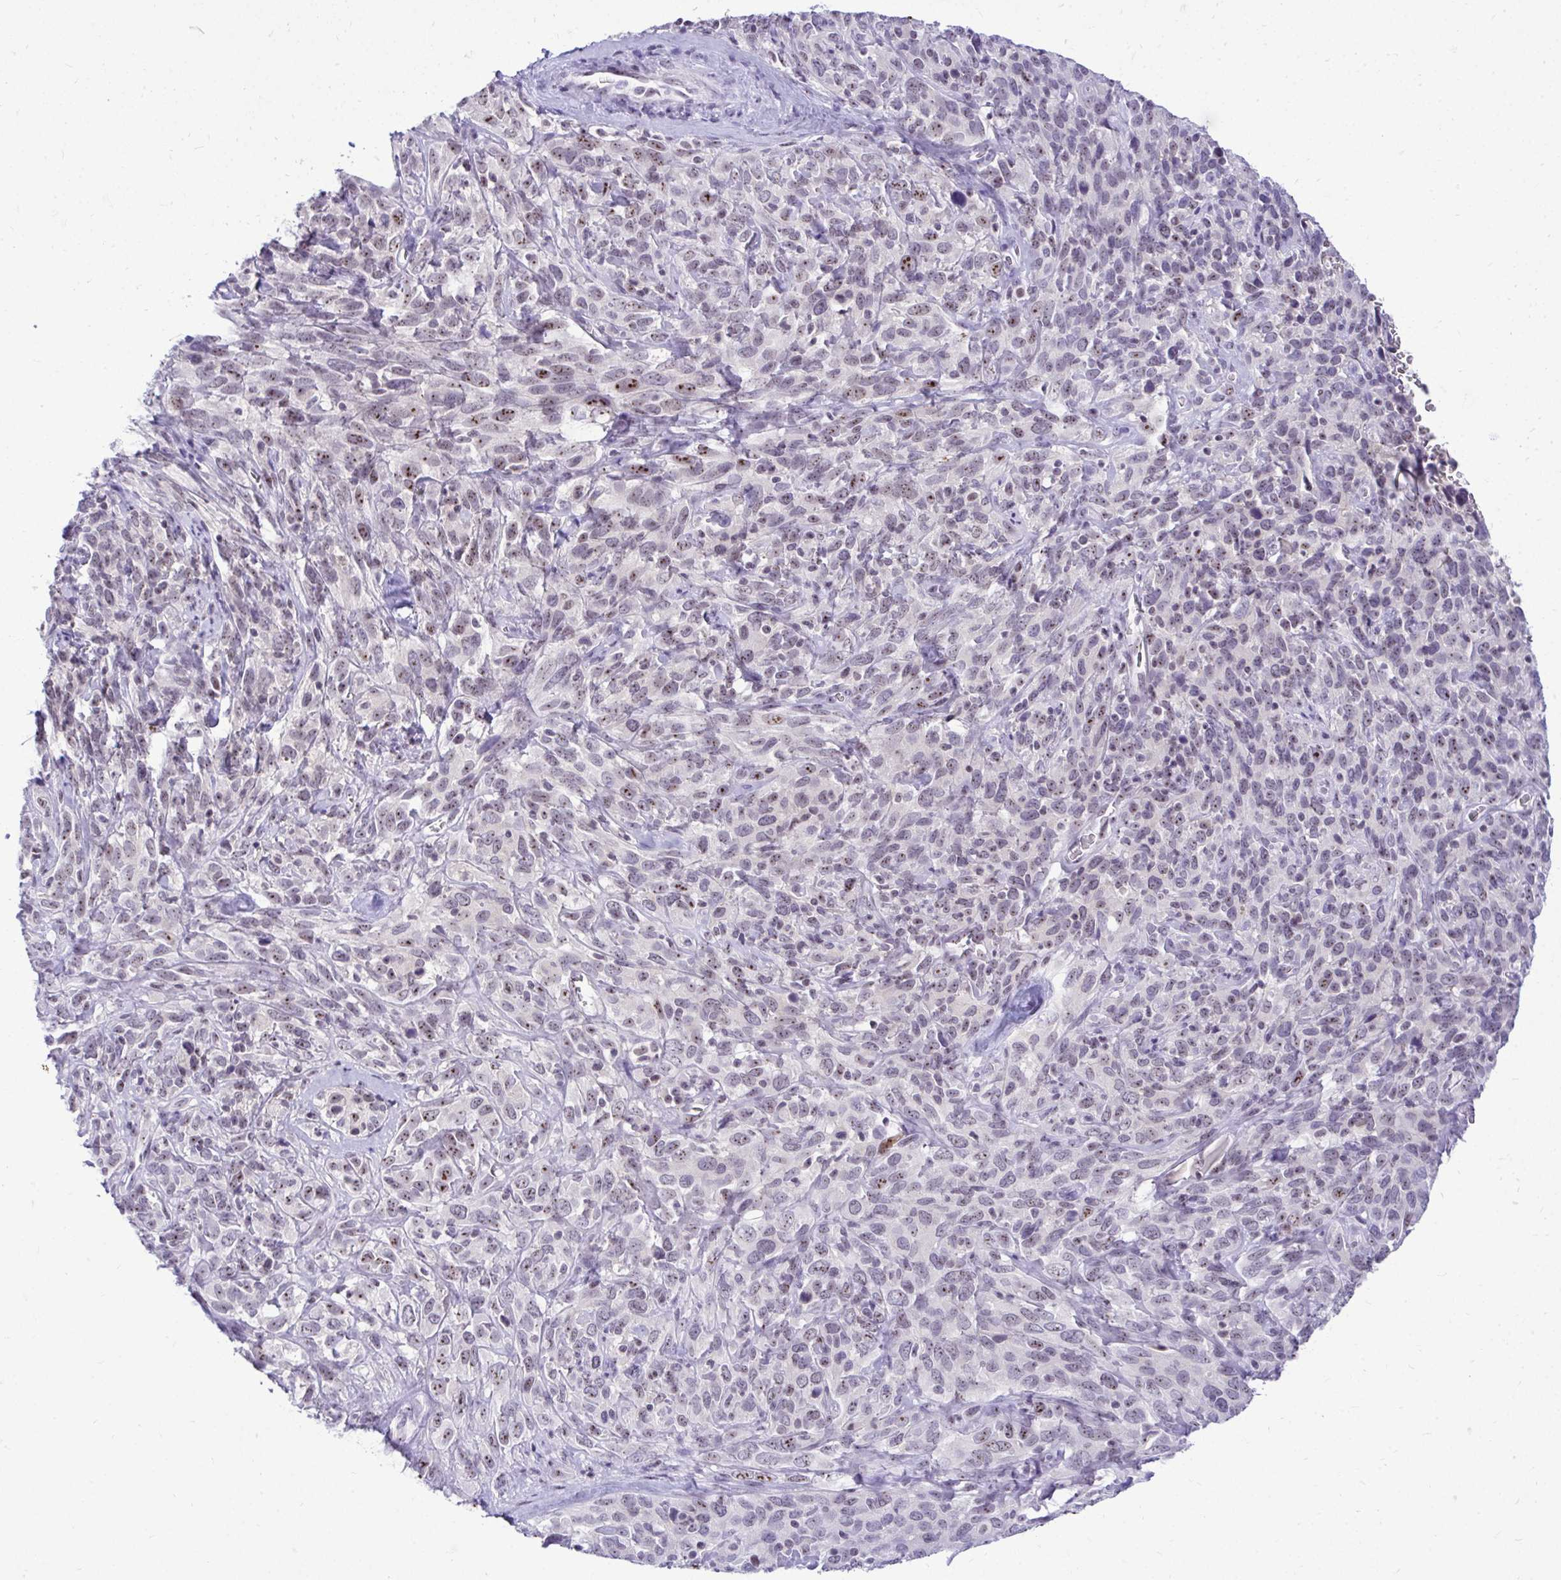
{"staining": {"intensity": "weak", "quantity": "<25%", "location": "nuclear"}, "tissue": "cervical cancer", "cell_type": "Tumor cells", "image_type": "cancer", "snomed": [{"axis": "morphology", "description": "Normal tissue, NOS"}, {"axis": "morphology", "description": "Squamous cell carcinoma, NOS"}, {"axis": "topography", "description": "Cervix"}], "caption": "A histopathology image of human squamous cell carcinoma (cervical) is negative for staining in tumor cells. (DAB immunohistochemistry (IHC) visualized using brightfield microscopy, high magnification).", "gene": "NIFK", "patient": {"sex": "female", "age": 51}}